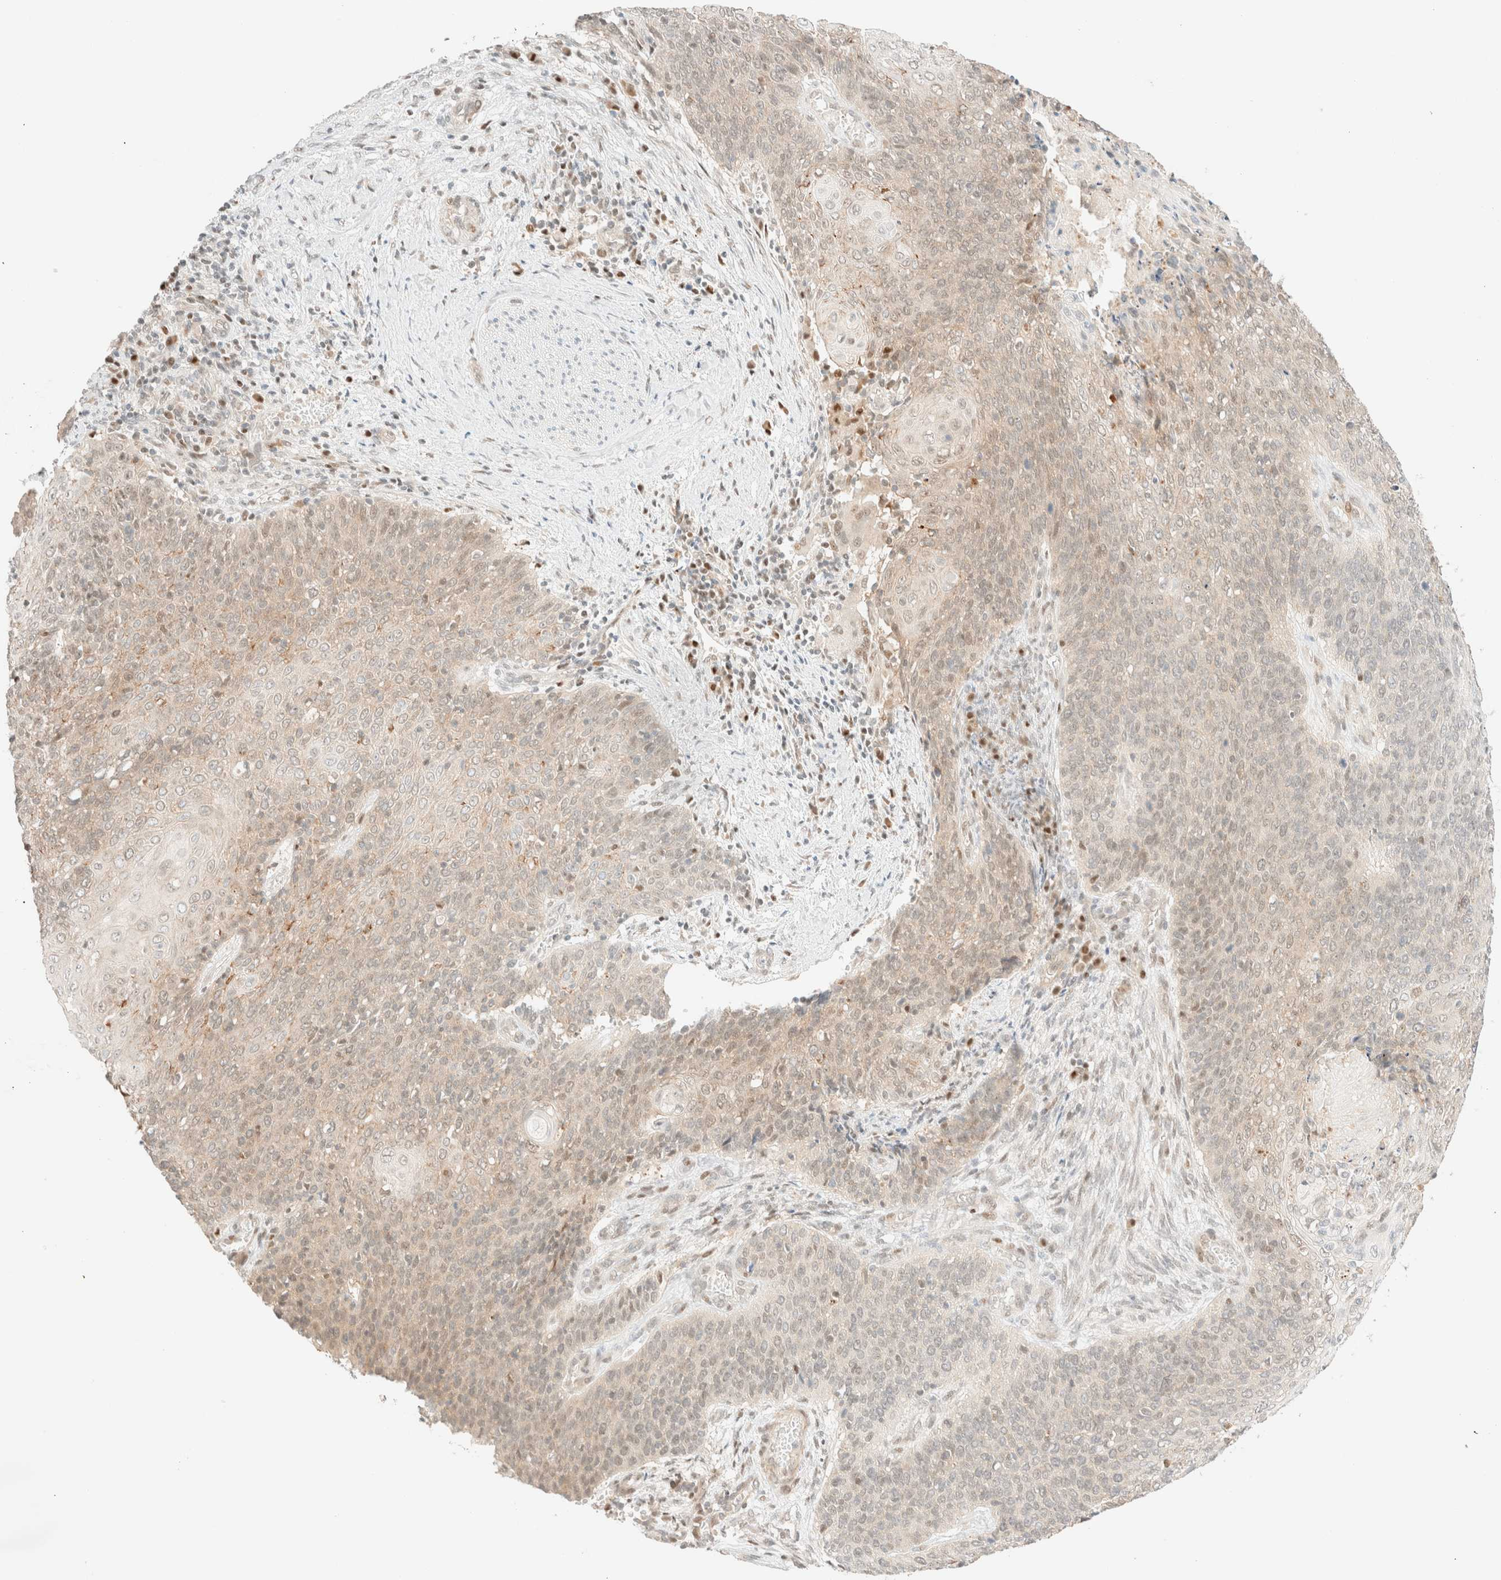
{"staining": {"intensity": "weak", "quantity": "<25%", "location": "cytoplasmic/membranous"}, "tissue": "cervical cancer", "cell_type": "Tumor cells", "image_type": "cancer", "snomed": [{"axis": "morphology", "description": "Squamous cell carcinoma, NOS"}, {"axis": "topography", "description": "Cervix"}], "caption": "Tumor cells show no significant expression in squamous cell carcinoma (cervical). Nuclei are stained in blue.", "gene": "TSR1", "patient": {"sex": "female", "age": 39}}